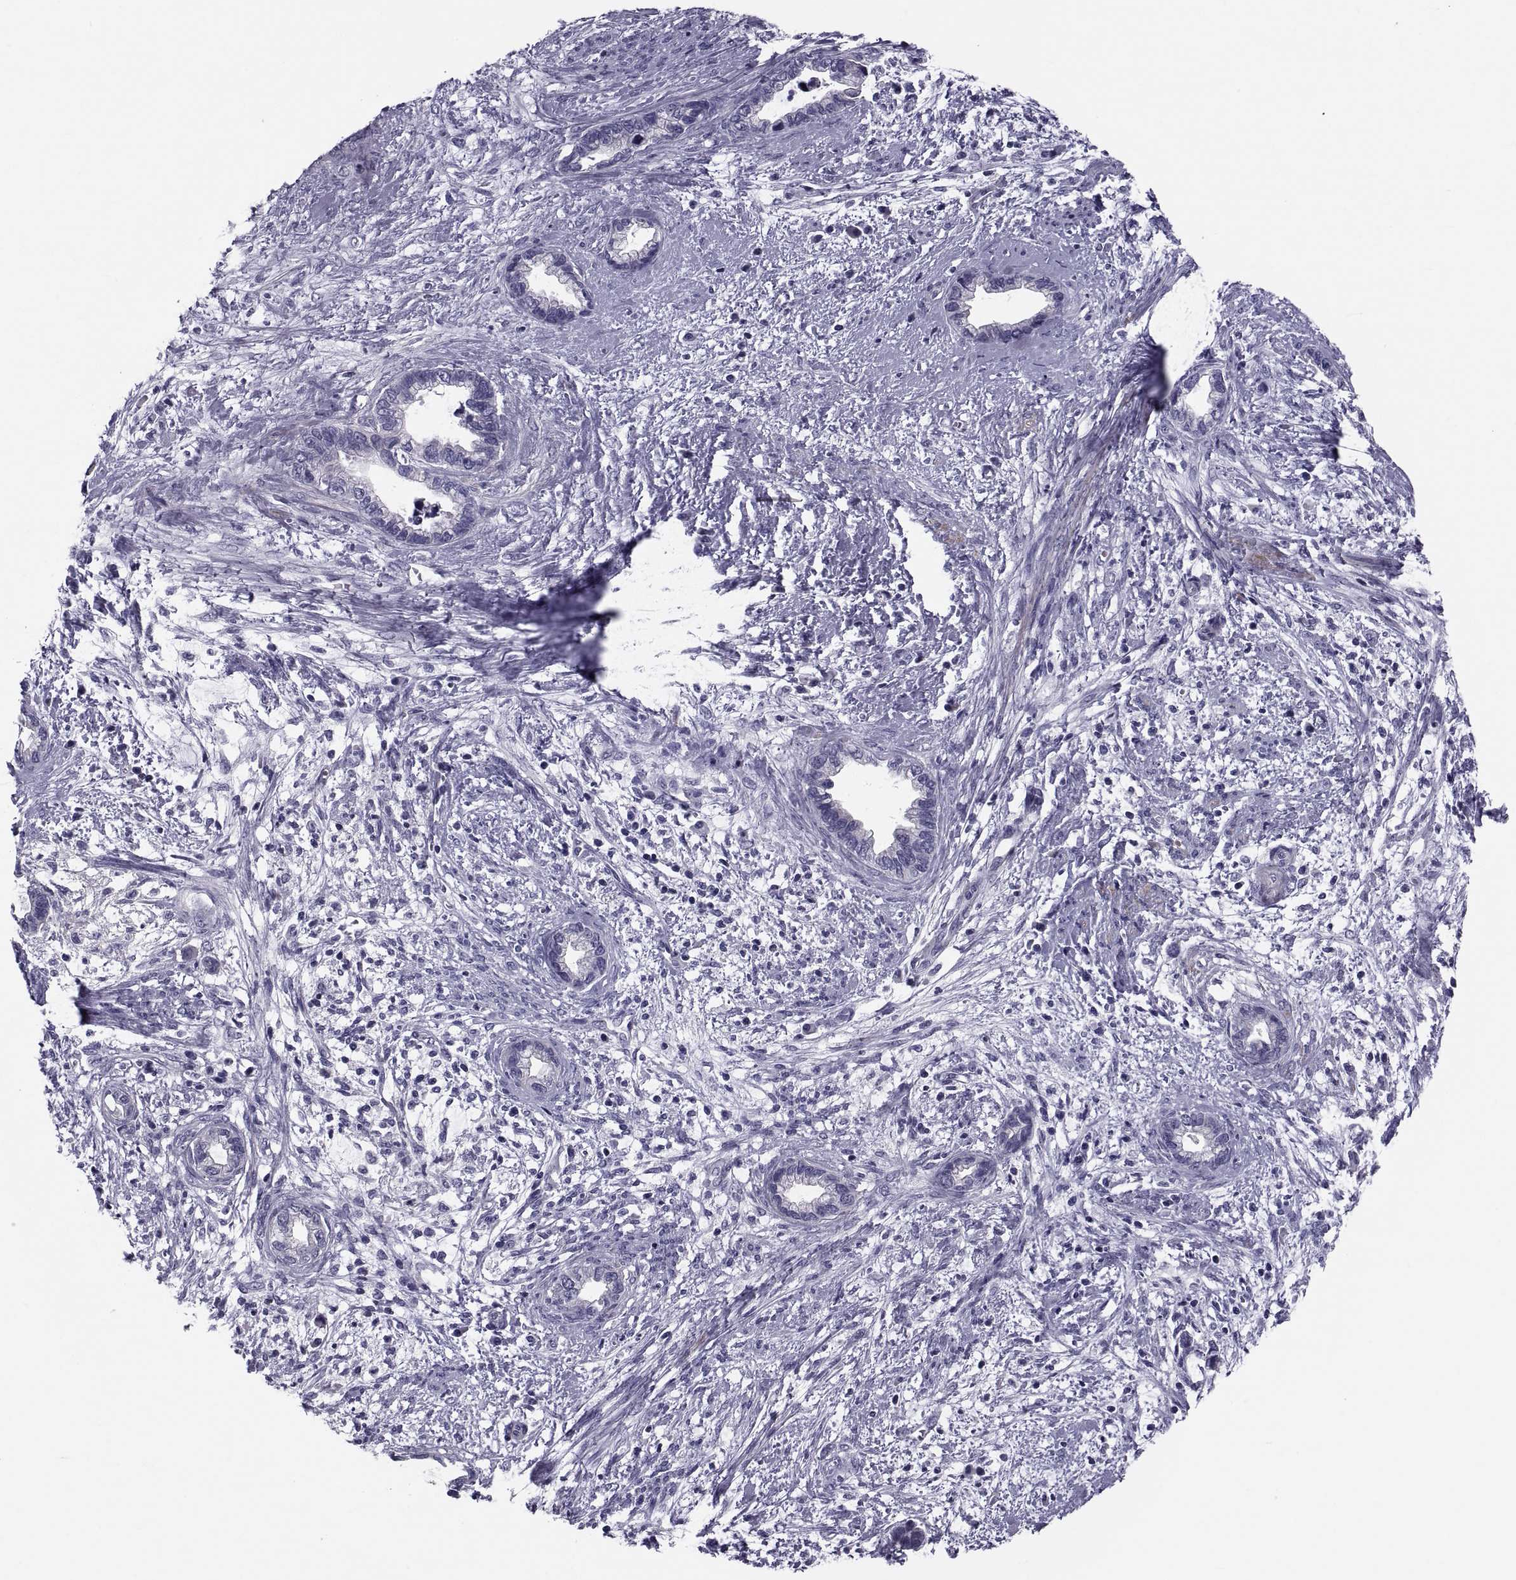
{"staining": {"intensity": "negative", "quantity": "none", "location": "none"}, "tissue": "cervical cancer", "cell_type": "Tumor cells", "image_type": "cancer", "snomed": [{"axis": "morphology", "description": "Adenocarcinoma, NOS"}, {"axis": "topography", "description": "Cervix"}], "caption": "A high-resolution image shows immunohistochemistry staining of cervical adenocarcinoma, which displays no significant positivity in tumor cells.", "gene": "PDZRN4", "patient": {"sex": "female", "age": 62}}